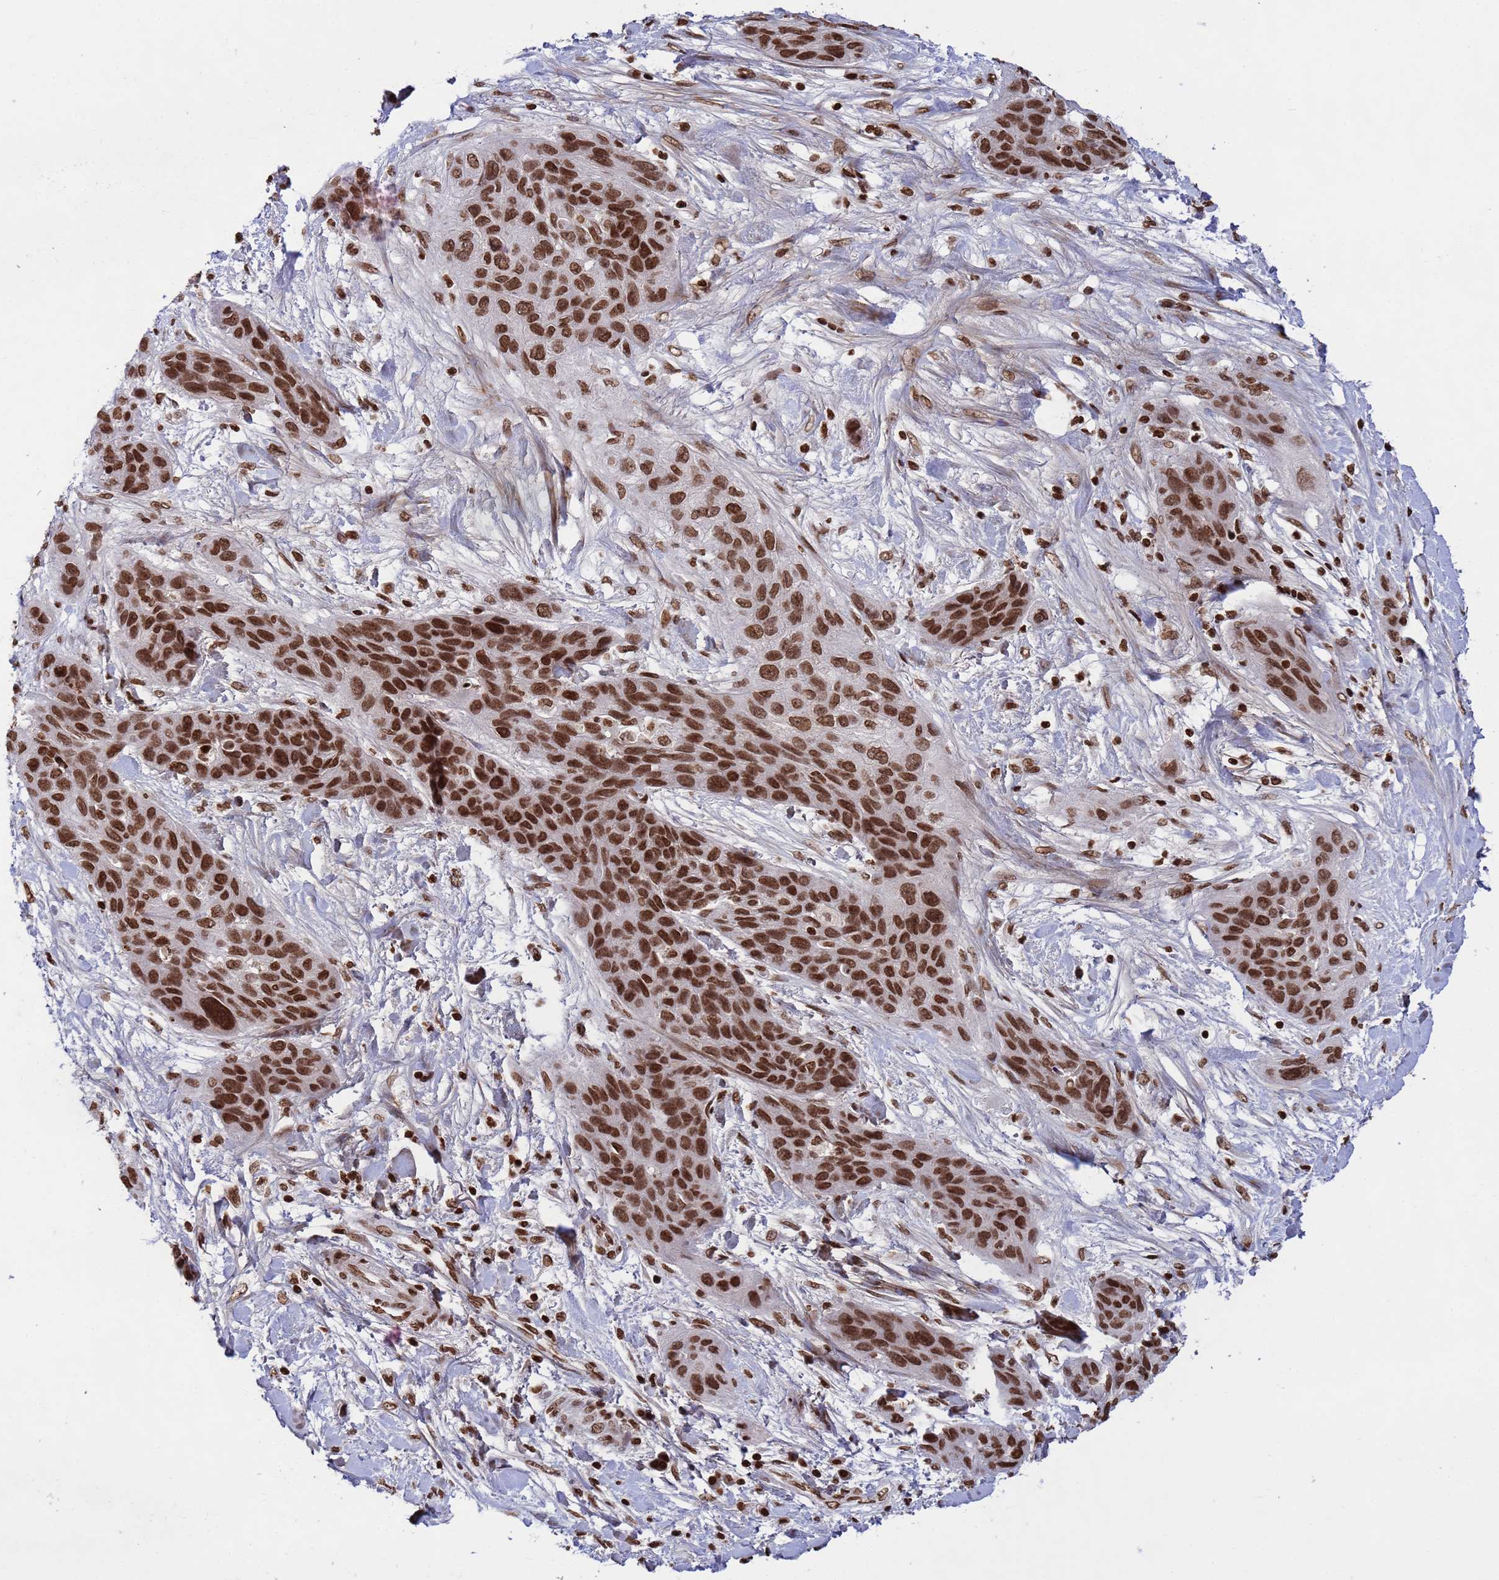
{"staining": {"intensity": "strong", "quantity": ">75%", "location": "nuclear"}, "tissue": "lung cancer", "cell_type": "Tumor cells", "image_type": "cancer", "snomed": [{"axis": "morphology", "description": "Squamous cell carcinoma, NOS"}, {"axis": "topography", "description": "Lung"}], "caption": "A brown stain highlights strong nuclear positivity of a protein in human lung squamous cell carcinoma tumor cells. (DAB = brown stain, brightfield microscopy at high magnification).", "gene": "H3-3B", "patient": {"sex": "female", "age": 70}}